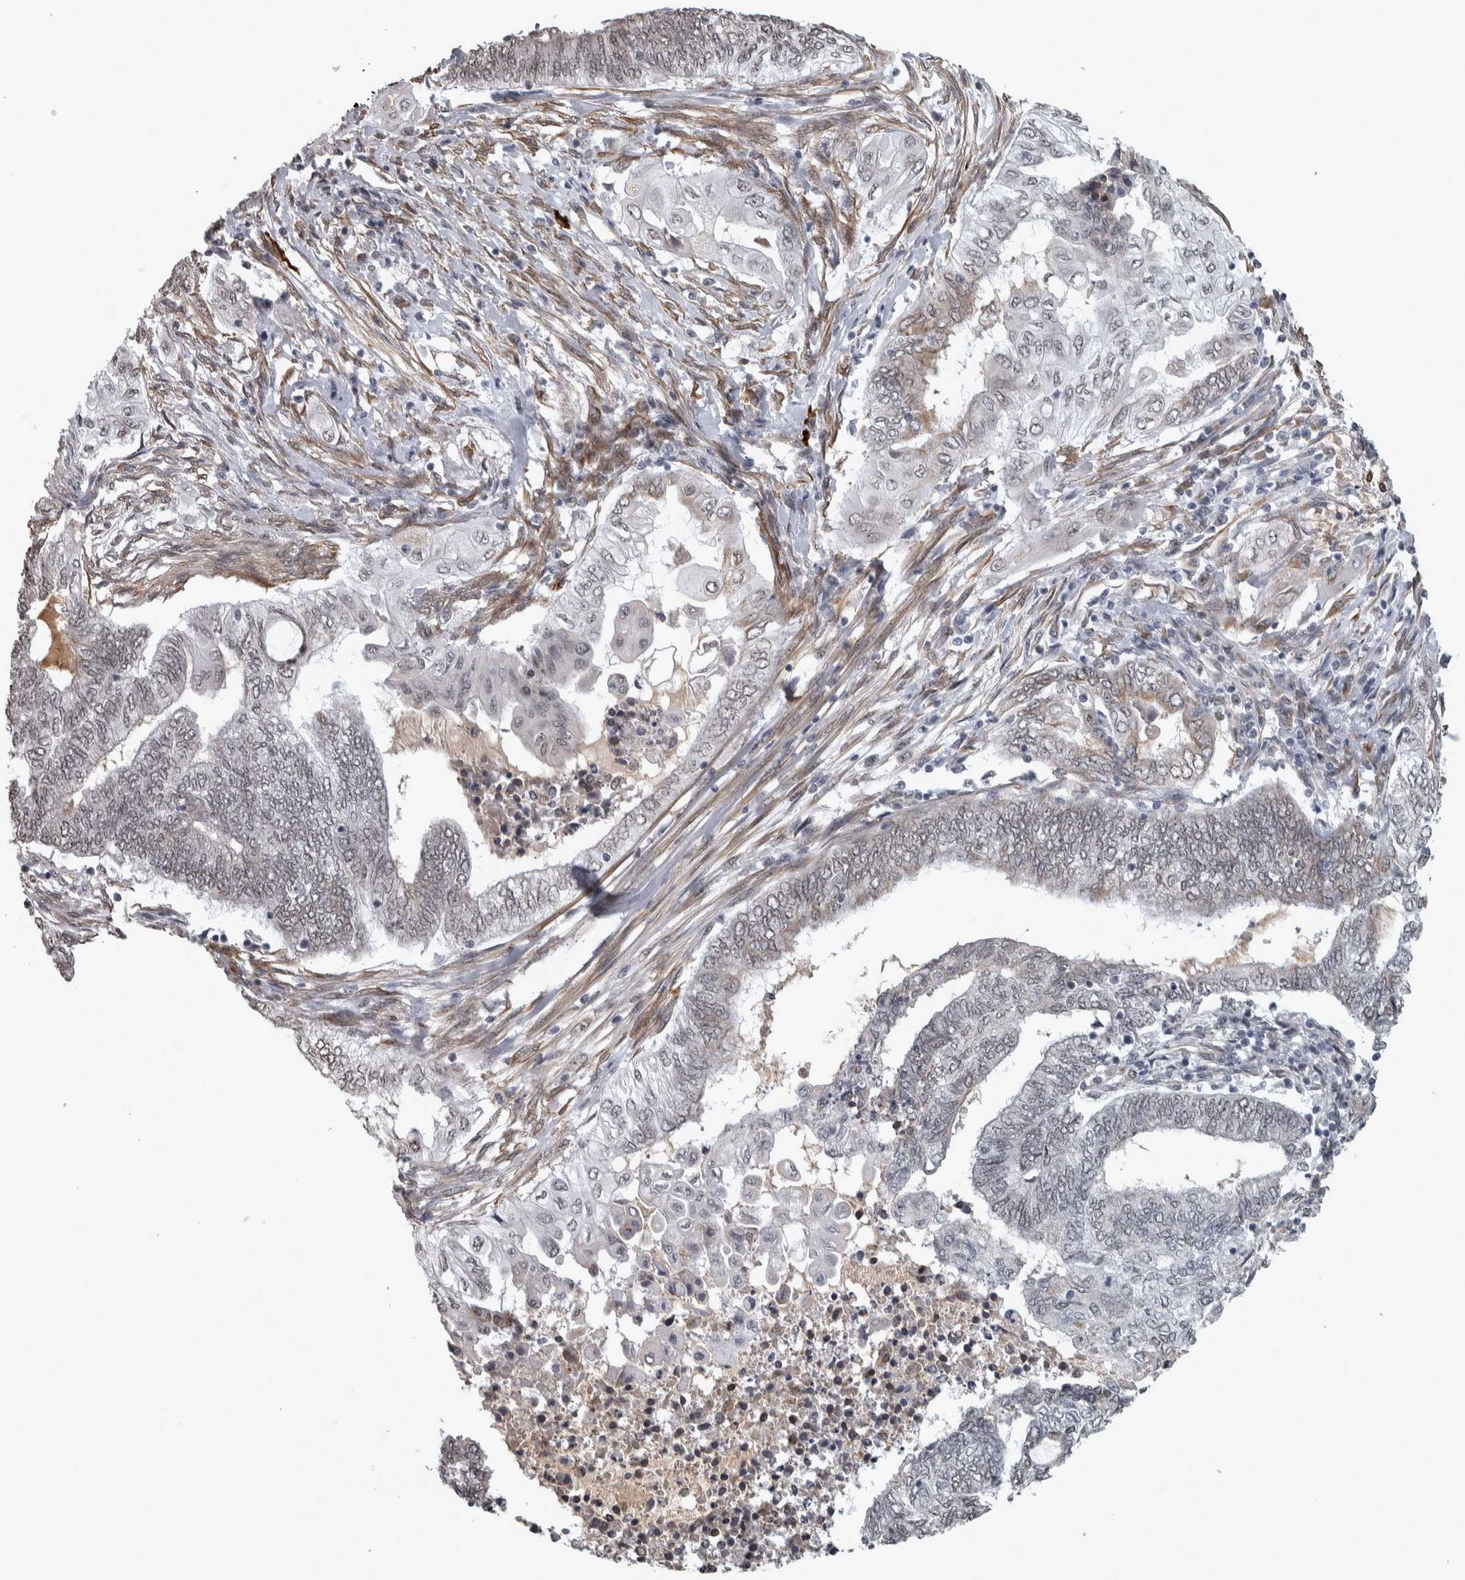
{"staining": {"intensity": "negative", "quantity": "none", "location": "none"}, "tissue": "endometrial cancer", "cell_type": "Tumor cells", "image_type": "cancer", "snomed": [{"axis": "morphology", "description": "Adenocarcinoma, NOS"}, {"axis": "topography", "description": "Uterus"}, {"axis": "topography", "description": "Endometrium"}], "caption": "High magnification brightfield microscopy of adenocarcinoma (endometrial) stained with DAB (brown) and counterstained with hematoxylin (blue): tumor cells show no significant staining.", "gene": "DDX42", "patient": {"sex": "female", "age": 70}}